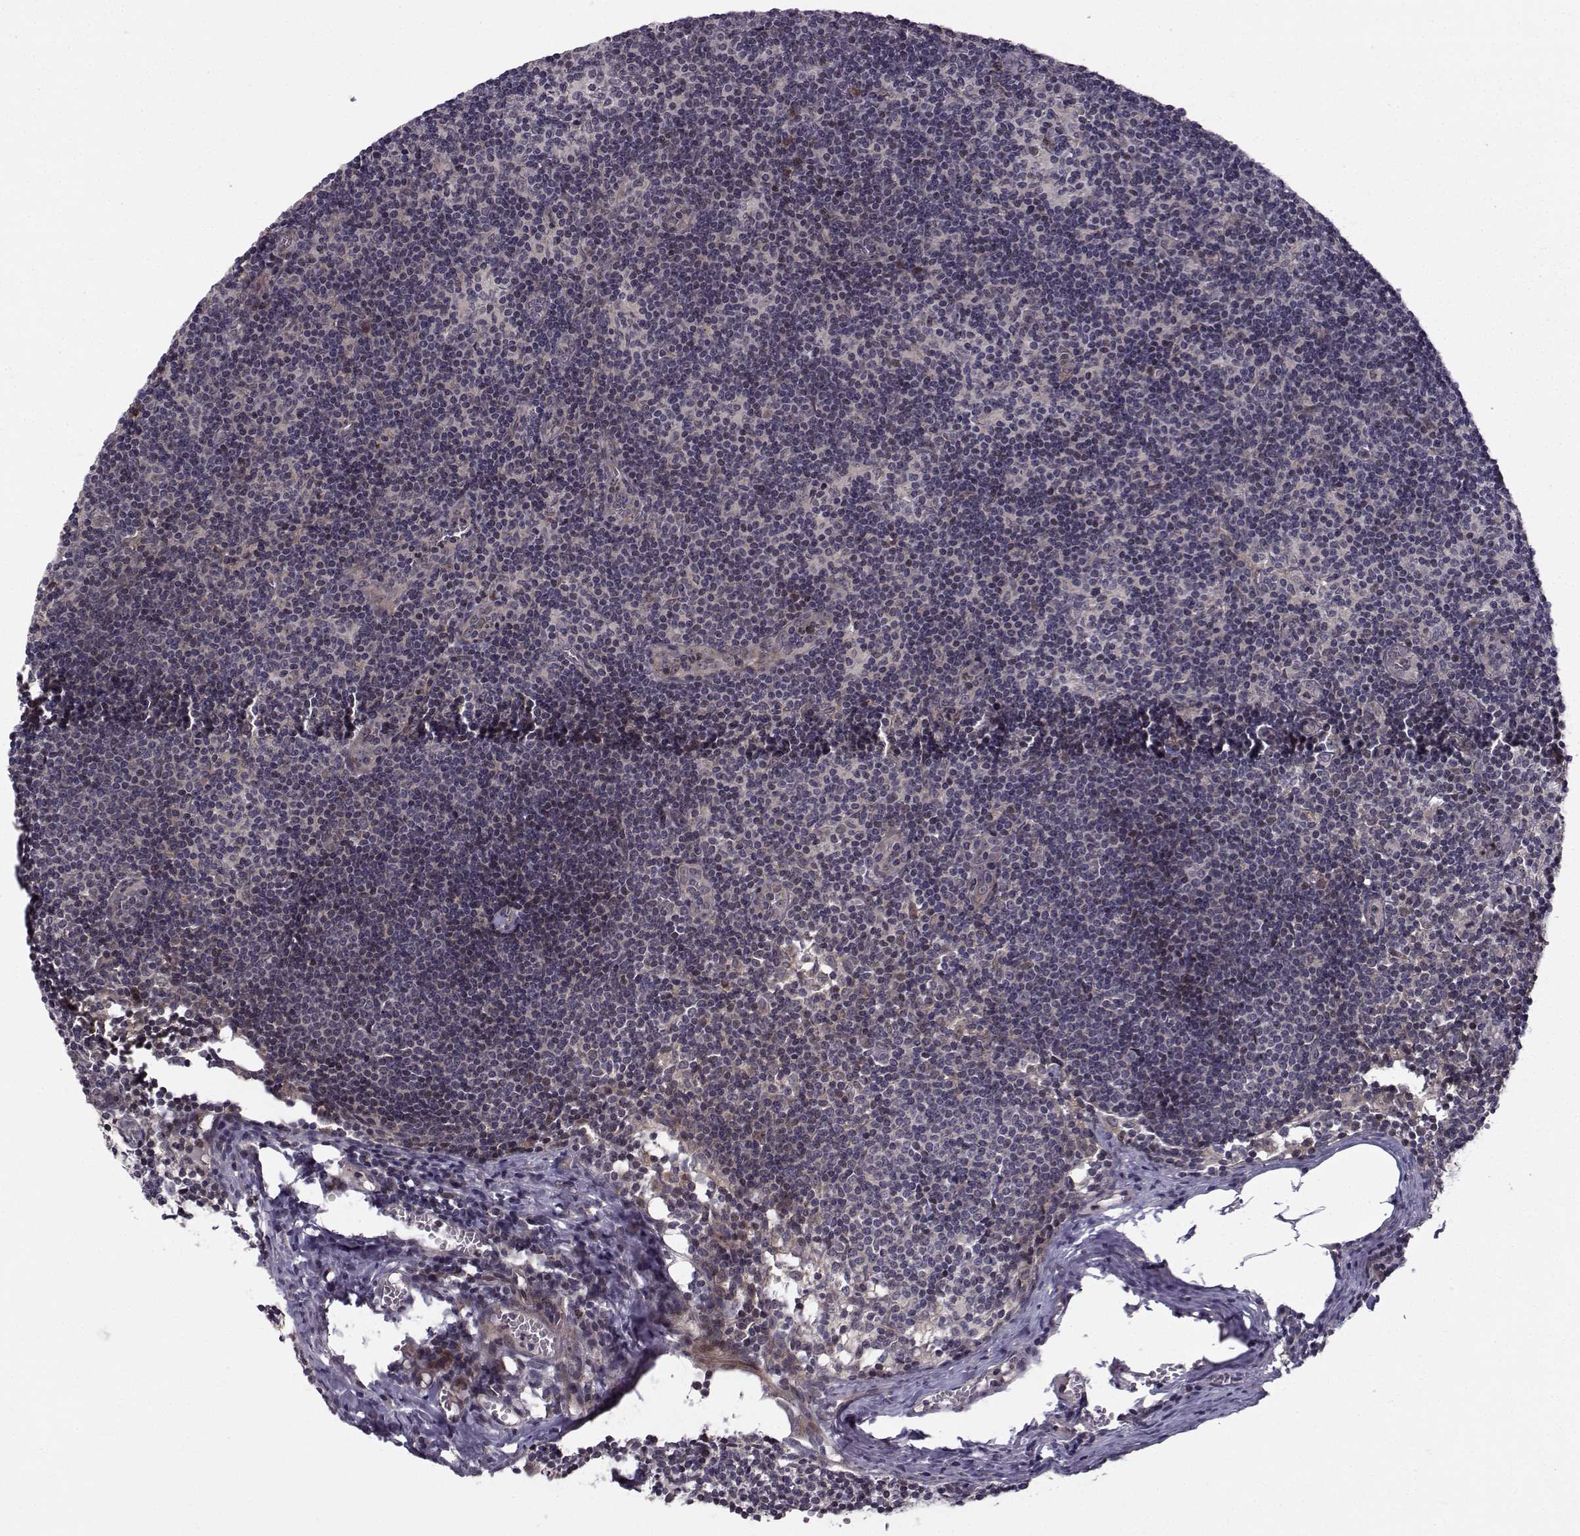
{"staining": {"intensity": "negative", "quantity": "none", "location": "none"}, "tissue": "lymph node", "cell_type": "Germinal center cells", "image_type": "normal", "snomed": [{"axis": "morphology", "description": "Normal tissue, NOS"}, {"axis": "topography", "description": "Lymph node"}], "caption": "The histopathology image exhibits no staining of germinal center cells in normal lymph node.", "gene": "APC", "patient": {"sex": "male", "age": 59}}